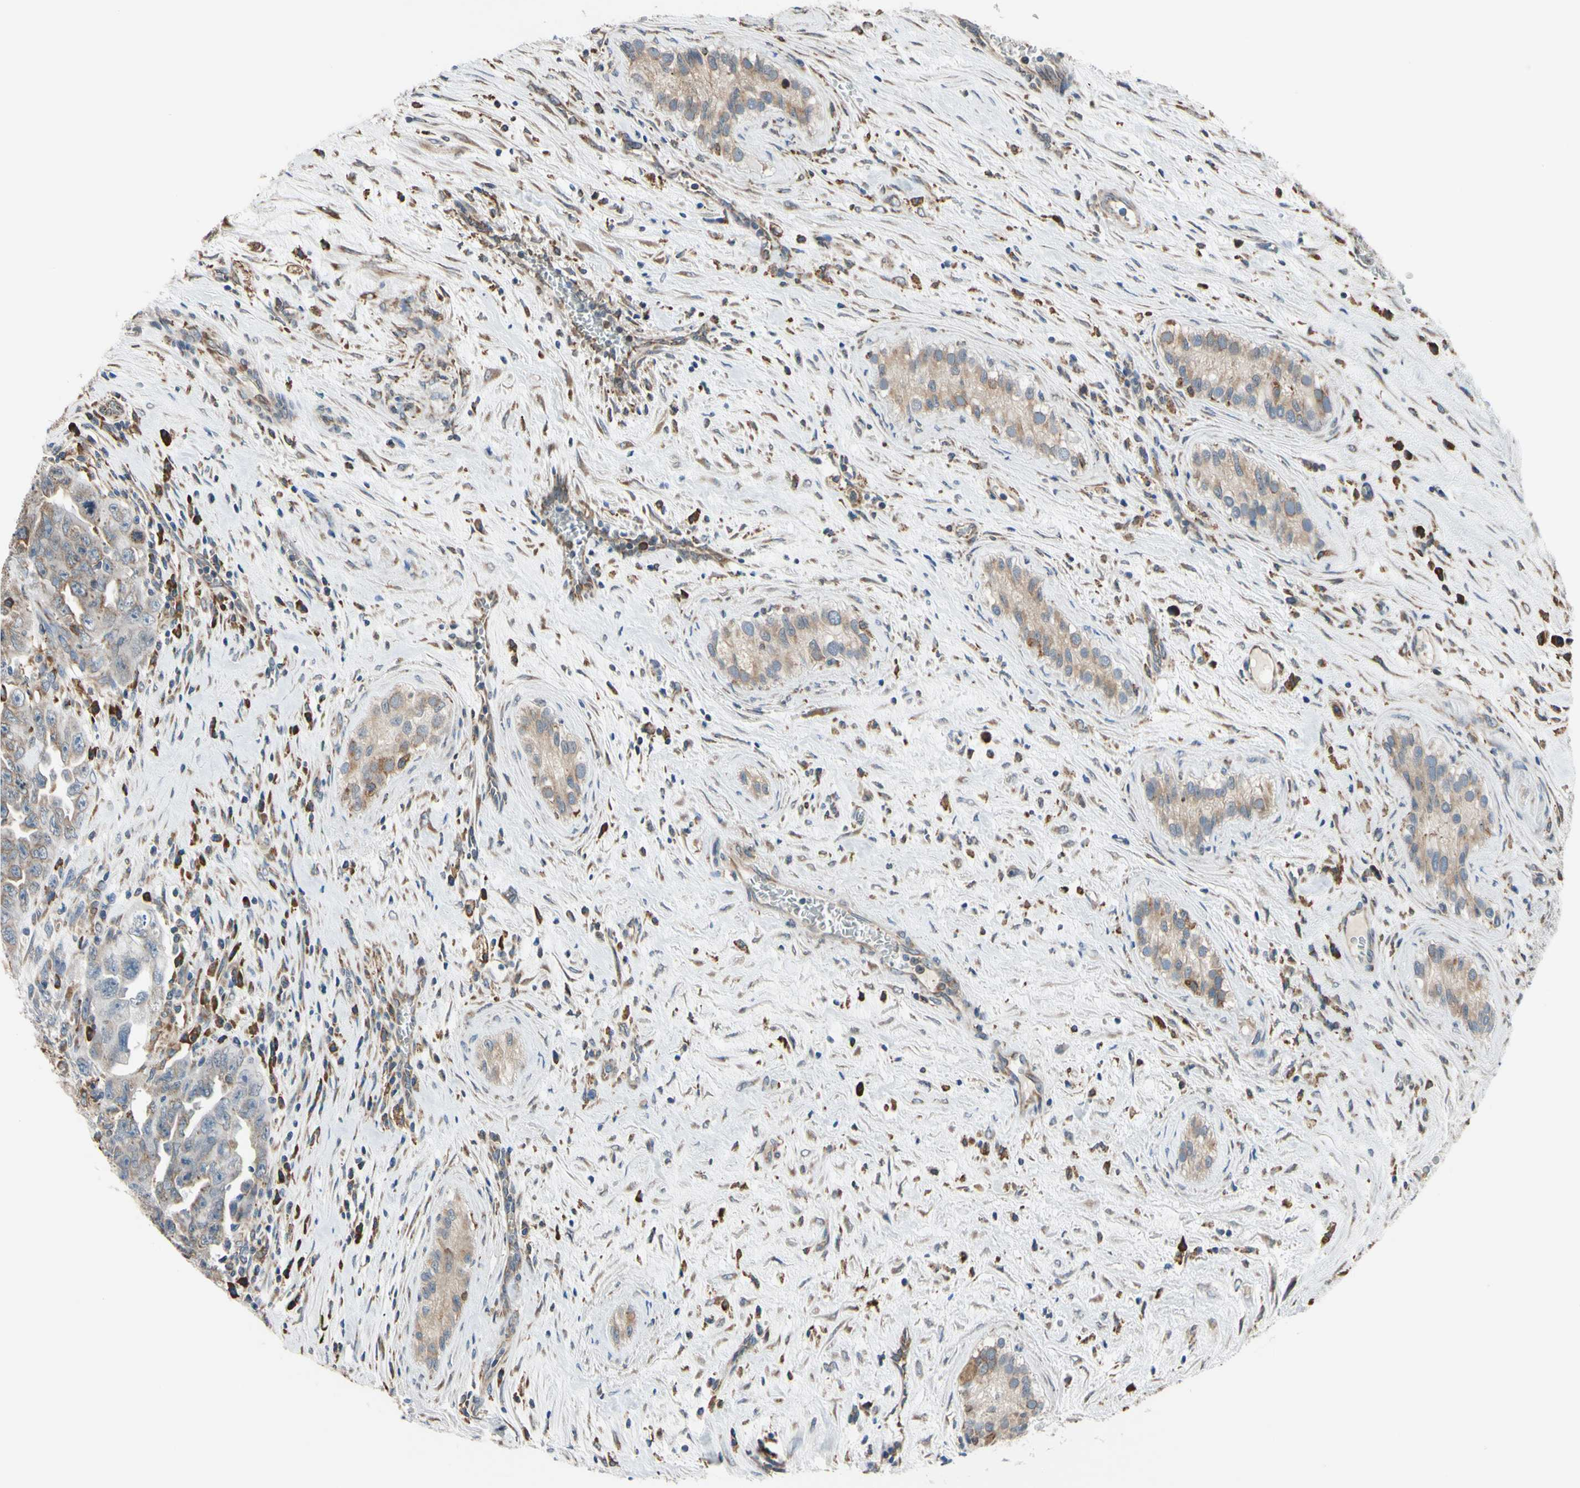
{"staining": {"intensity": "moderate", "quantity": ">75%", "location": "cytoplasmic/membranous"}, "tissue": "testis cancer", "cell_type": "Tumor cells", "image_type": "cancer", "snomed": [{"axis": "morphology", "description": "Carcinoma, Embryonal, NOS"}, {"axis": "topography", "description": "Testis"}], "caption": "Tumor cells display moderate cytoplasmic/membranous expression in approximately >75% of cells in testis embryonal carcinoma.", "gene": "BMF", "patient": {"sex": "male", "age": 28}}